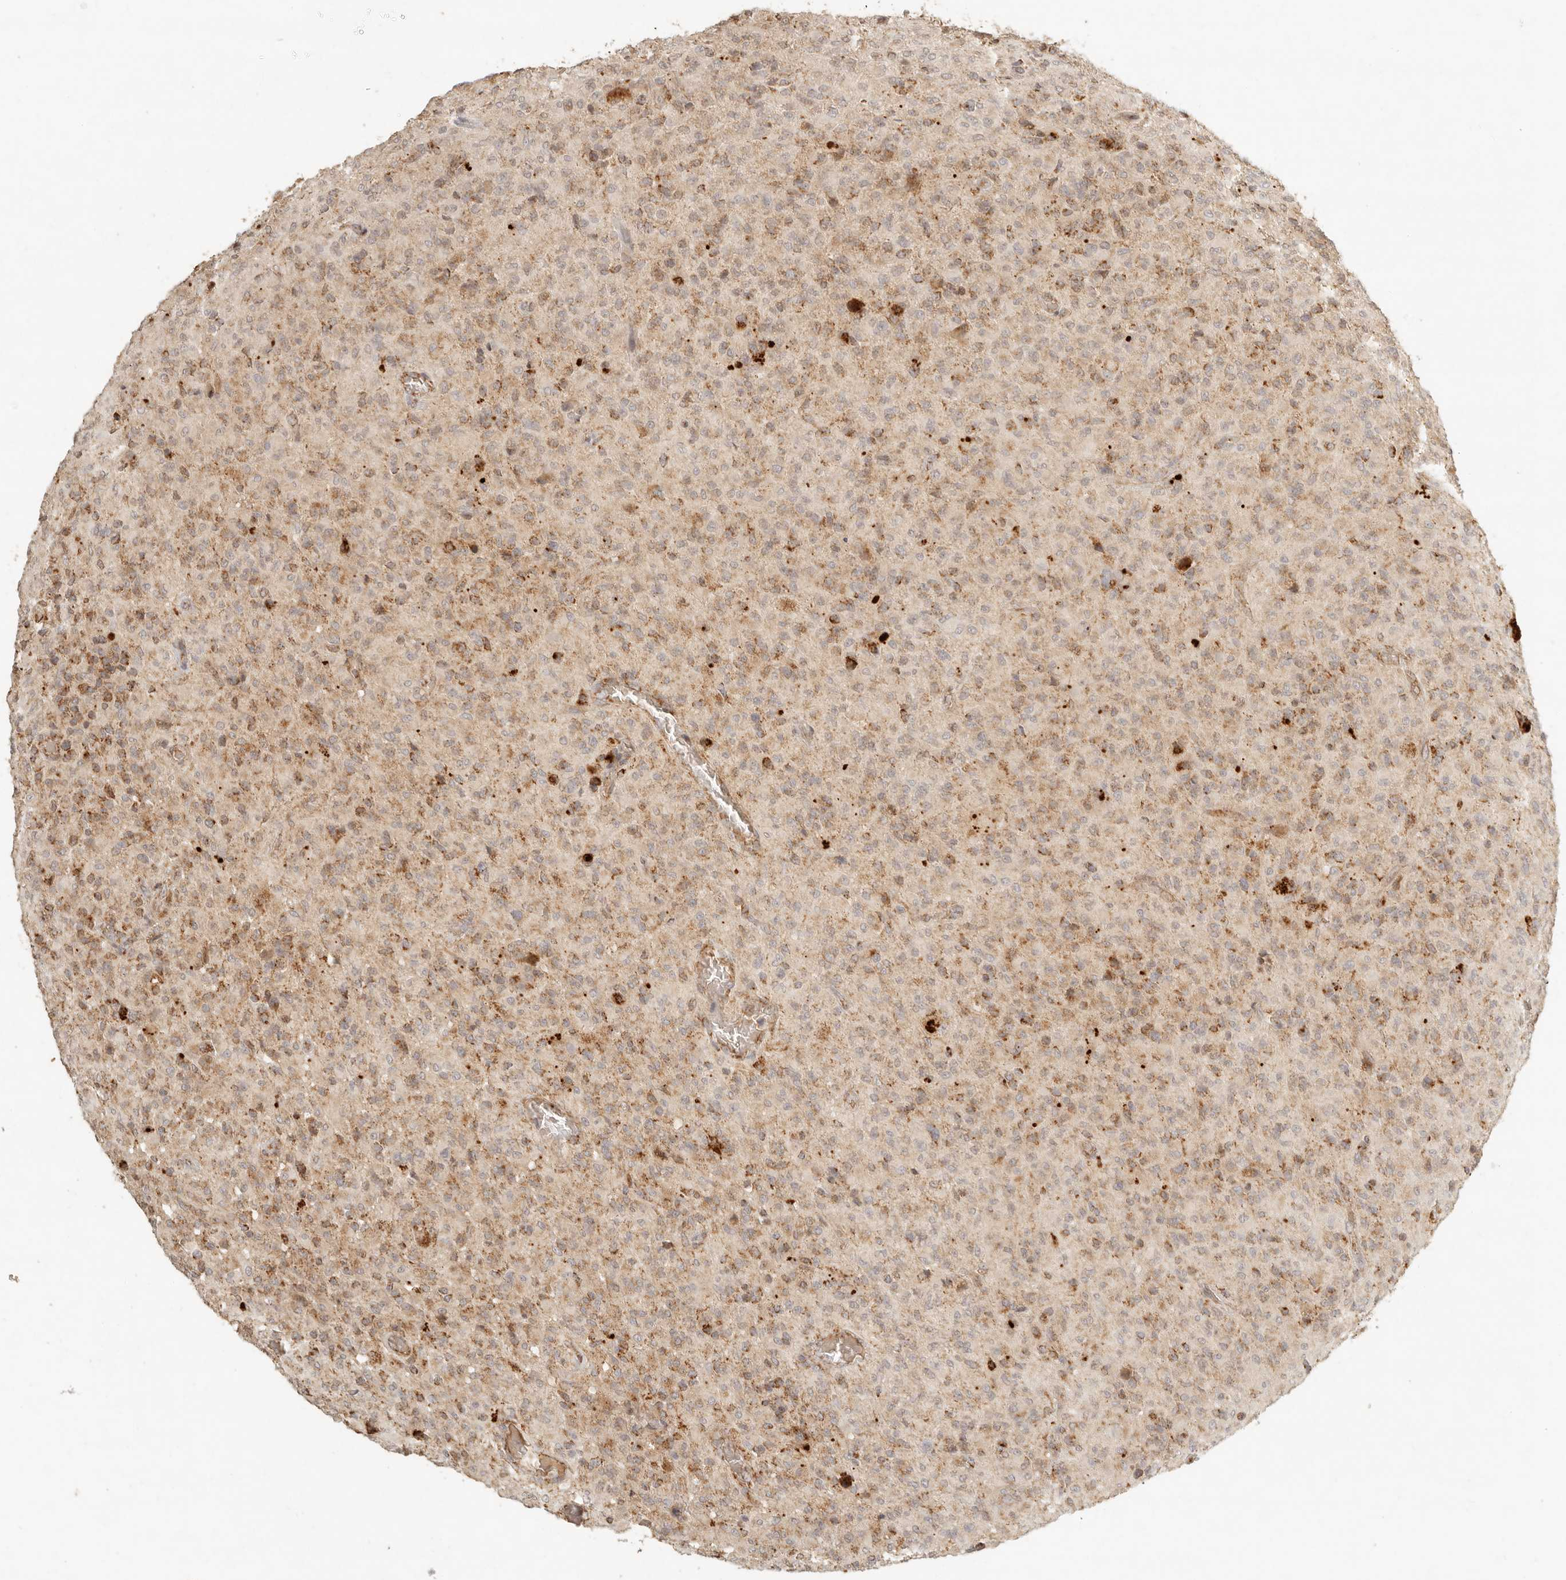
{"staining": {"intensity": "moderate", "quantity": "25%-75%", "location": "cytoplasmic/membranous"}, "tissue": "glioma", "cell_type": "Tumor cells", "image_type": "cancer", "snomed": [{"axis": "morphology", "description": "Glioma, malignant, High grade"}, {"axis": "topography", "description": "Brain"}], "caption": "Moderate cytoplasmic/membranous positivity is present in about 25%-75% of tumor cells in glioma.", "gene": "MRPL55", "patient": {"sex": "female", "age": 57}}